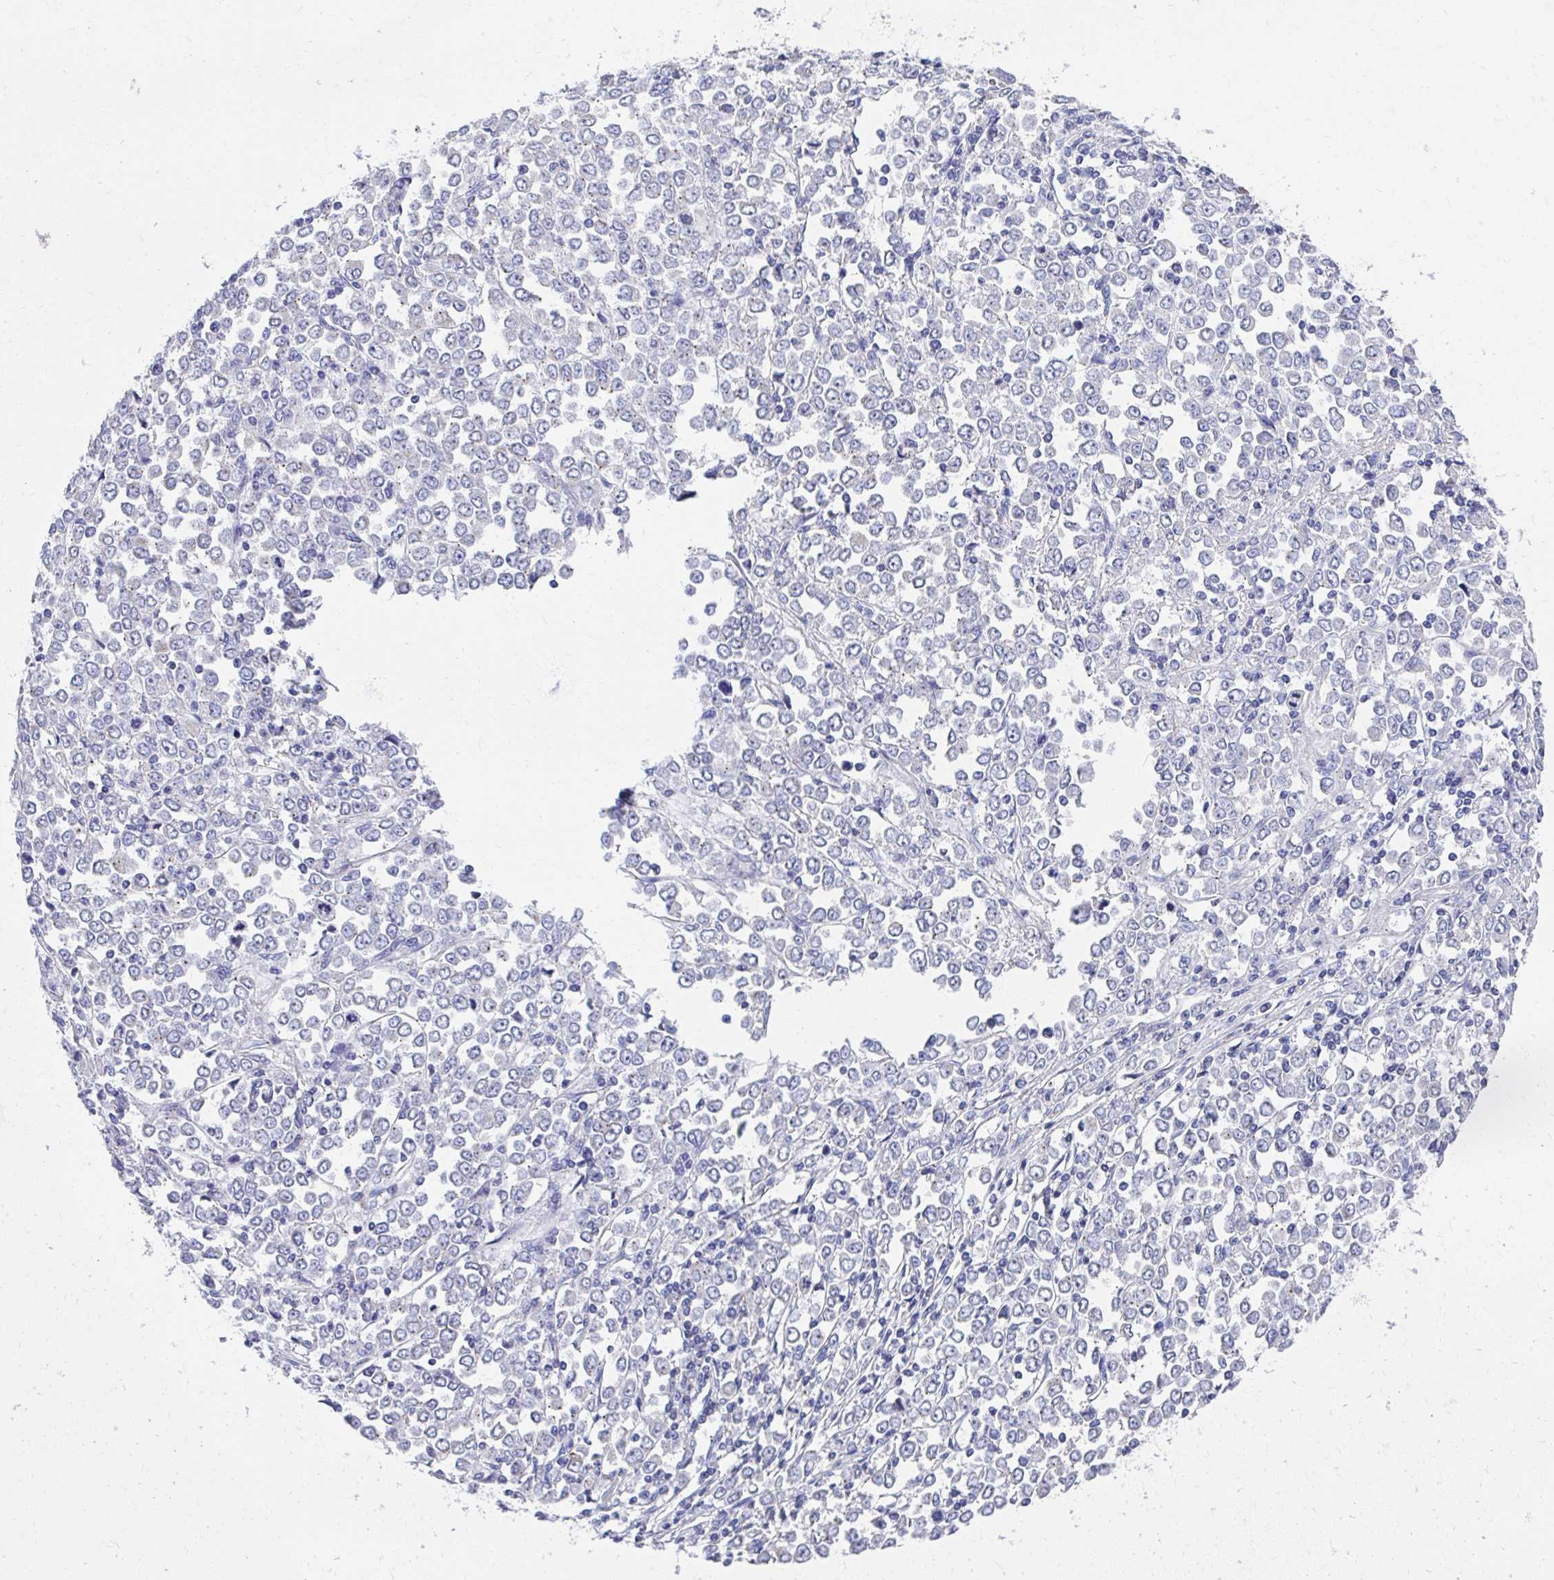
{"staining": {"intensity": "negative", "quantity": "none", "location": "none"}, "tissue": "stomach cancer", "cell_type": "Tumor cells", "image_type": "cancer", "snomed": [{"axis": "morphology", "description": "Adenocarcinoma, NOS"}, {"axis": "topography", "description": "Stomach, upper"}], "caption": "High magnification brightfield microscopy of stomach adenocarcinoma stained with DAB (3,3'-diaminobenzidine) (brown) and counterstained with hematoxylin (blue): tumor cells show no significant expression.", "gene": "TMPRSS2", "patient": {"sex": "male", "age": 70}}